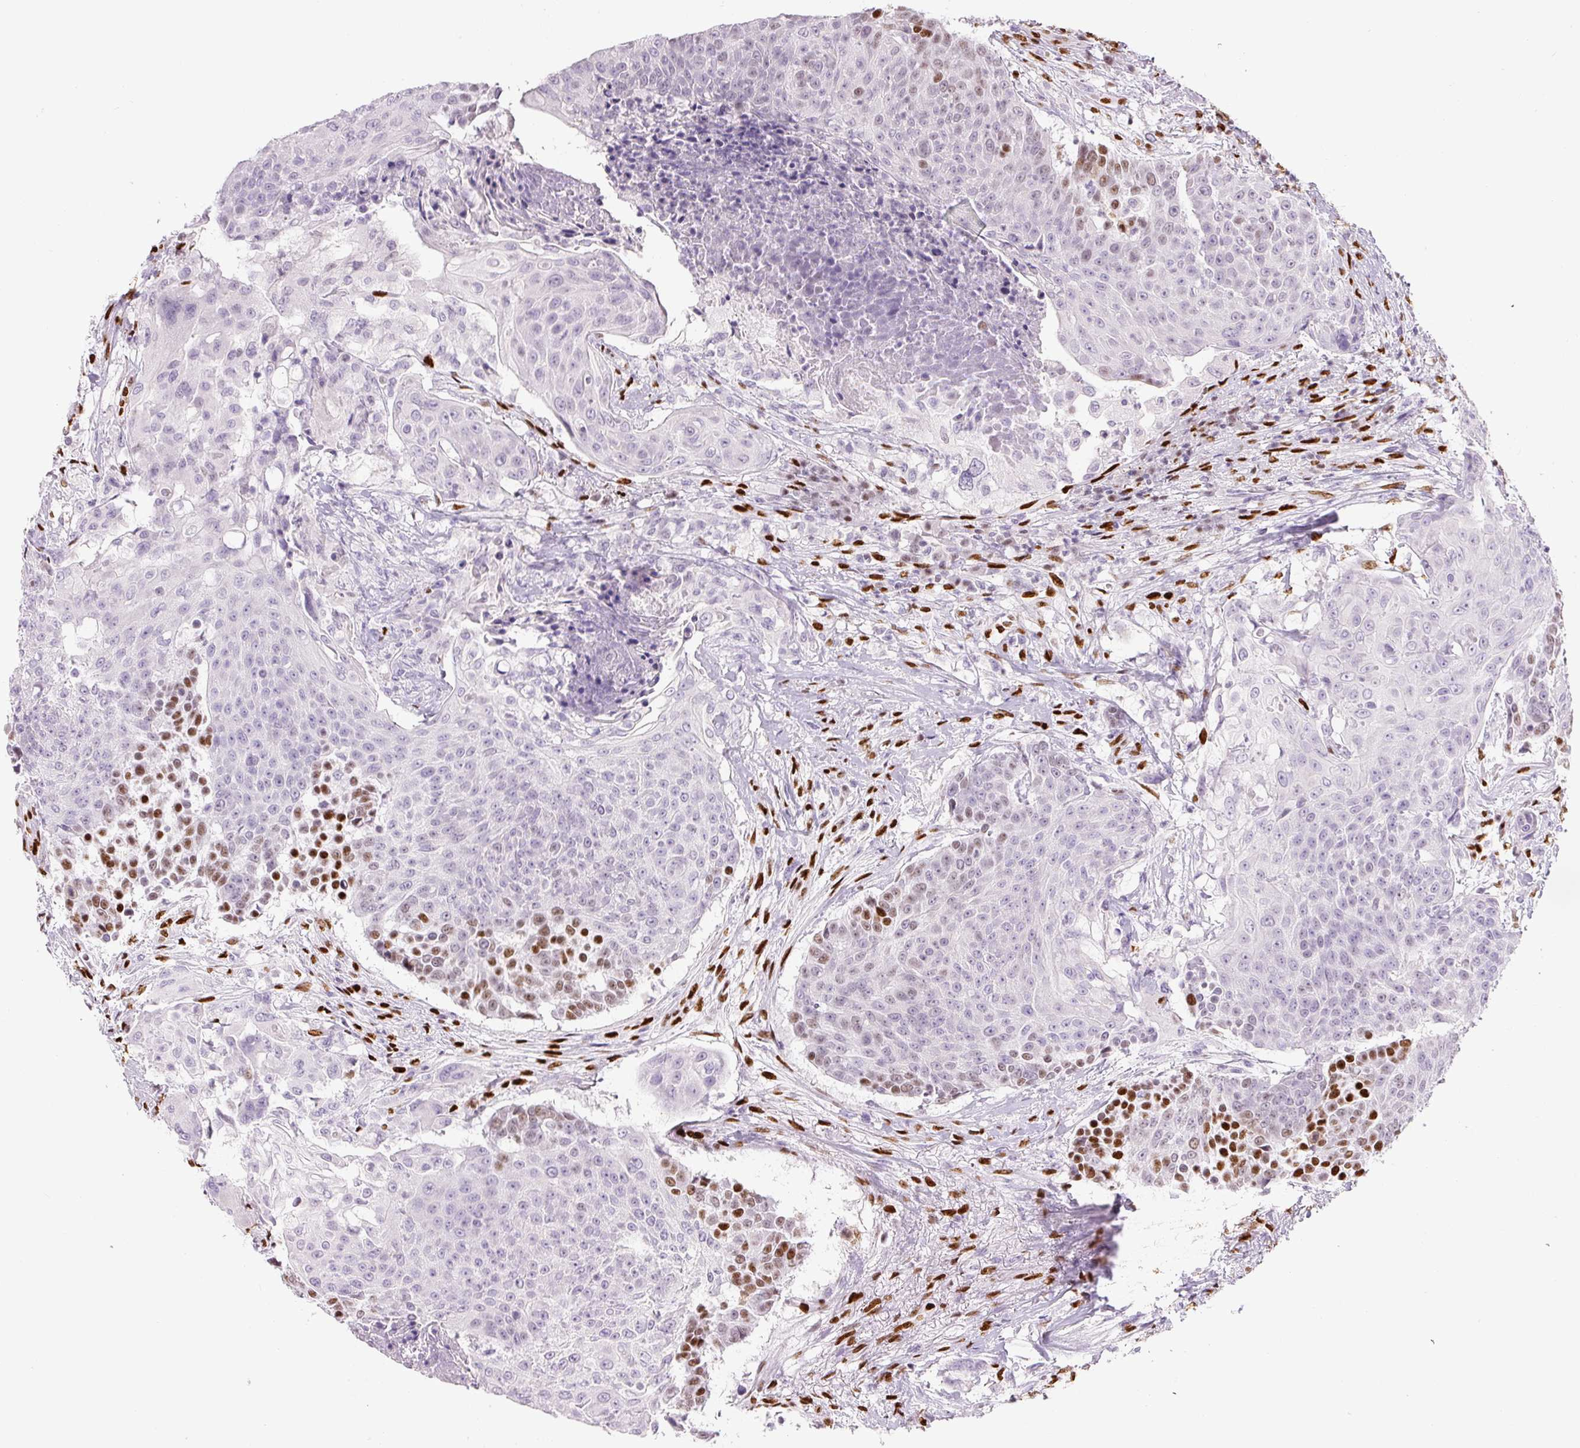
{"staining": {"intensity": "moderate", "quantity": "<25%", "location": "nuclear"}, "tissue": "urothelial cancer", "cell_type": "Tumor cells", "image_type": "cancer", "snomed": [{"axis": "morphology", "description": "Urothelial carcinoma, High grade"}, {"axis": "topography", "description": "Urinary bladder"}], "caption": "This is an image of IHC staining of urothelial carcinoma (high-grade), which shows moderate expression in the nuclear of tumor cells.", "gene": "ZEB1", "patient": {"sex": "female", "age": 63}}